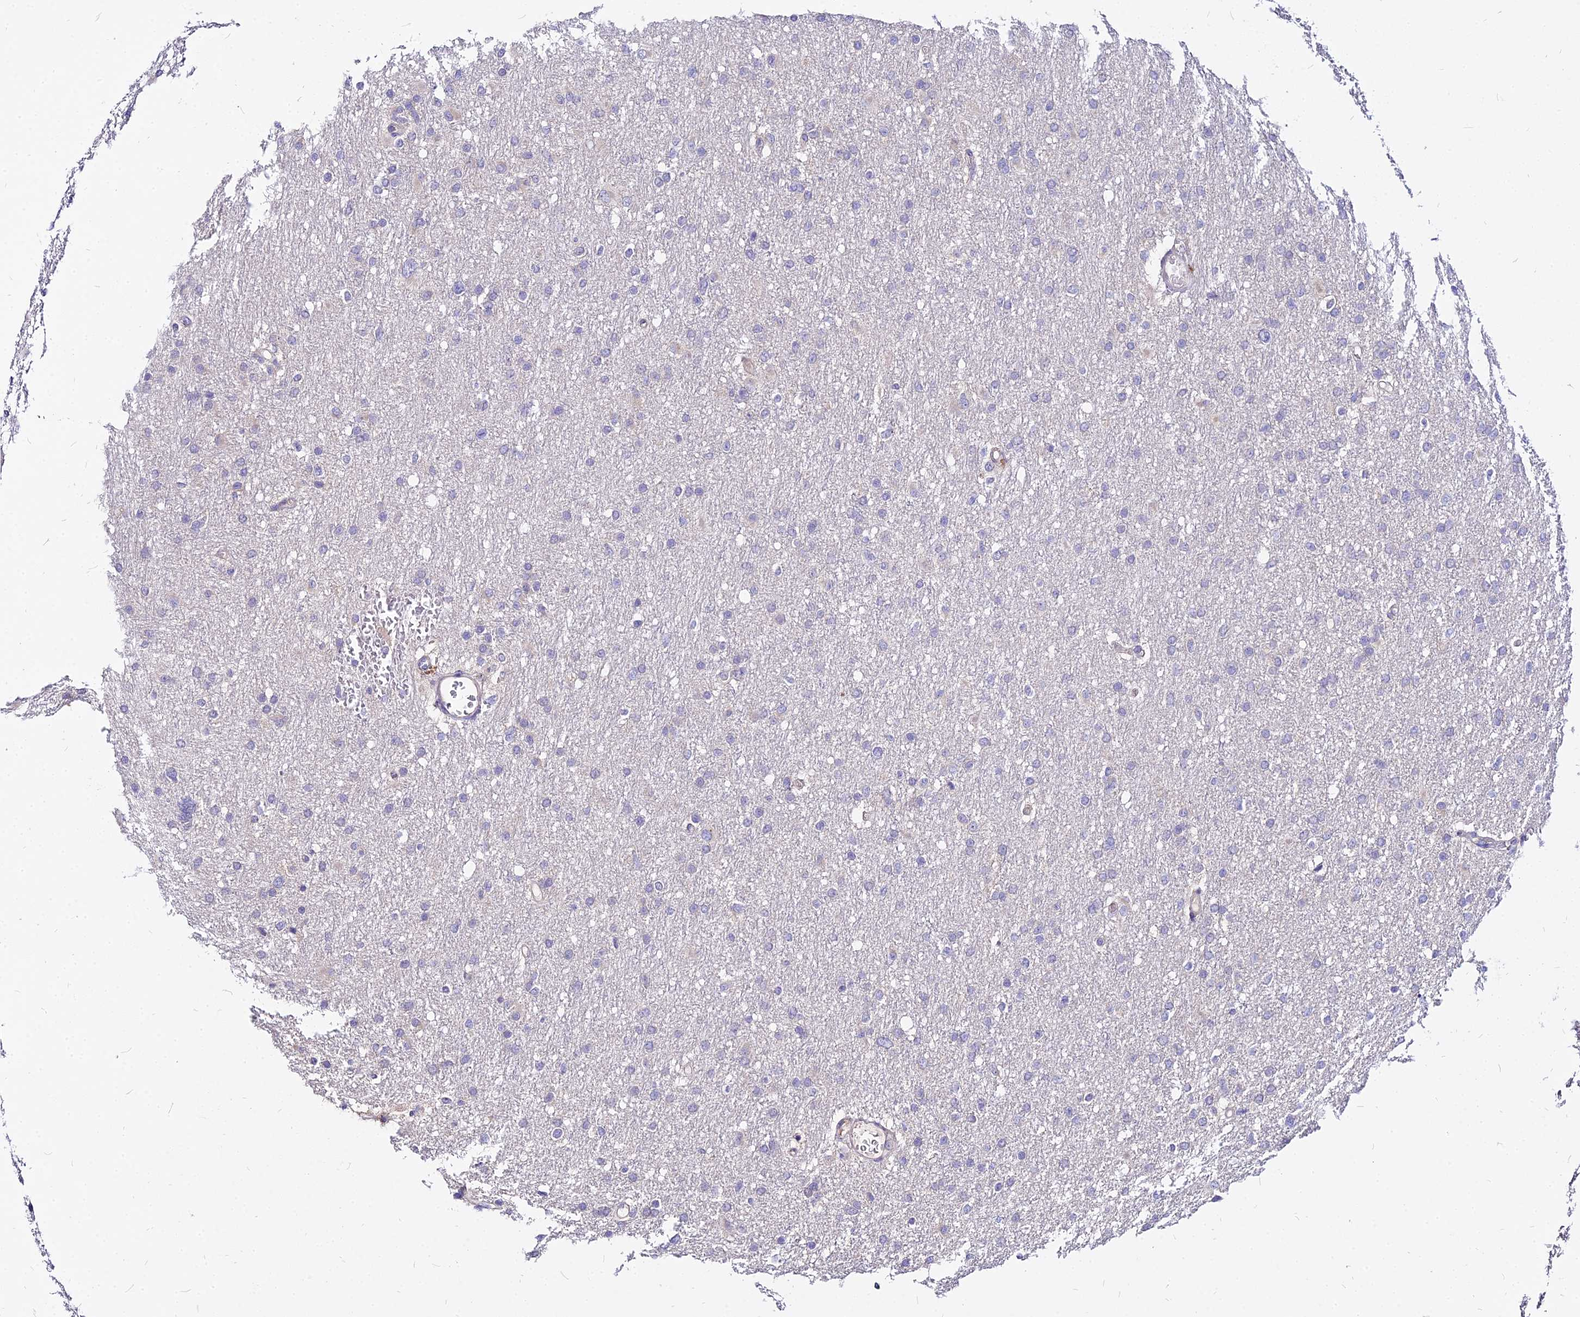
{"staining": {"intensity": "negative", "quantity": "none", "location": "none"}, "tissue": "glioma", "cell_type": "Tumor cells", "image_type": "cancer", "snomed": [{"axis": "morphology", "description": "Glioma, malignant, High grade"}, {"axis": "topography", "description": "Cerebral cortex"}], "caption": "Immunohistochemistry (IHC) micrograph of glioma stained for a protein (brown), which exhibits no expression in tumor cells.", "gene": "COMMD10", "patient": {"sex": "female", "age": 36}}